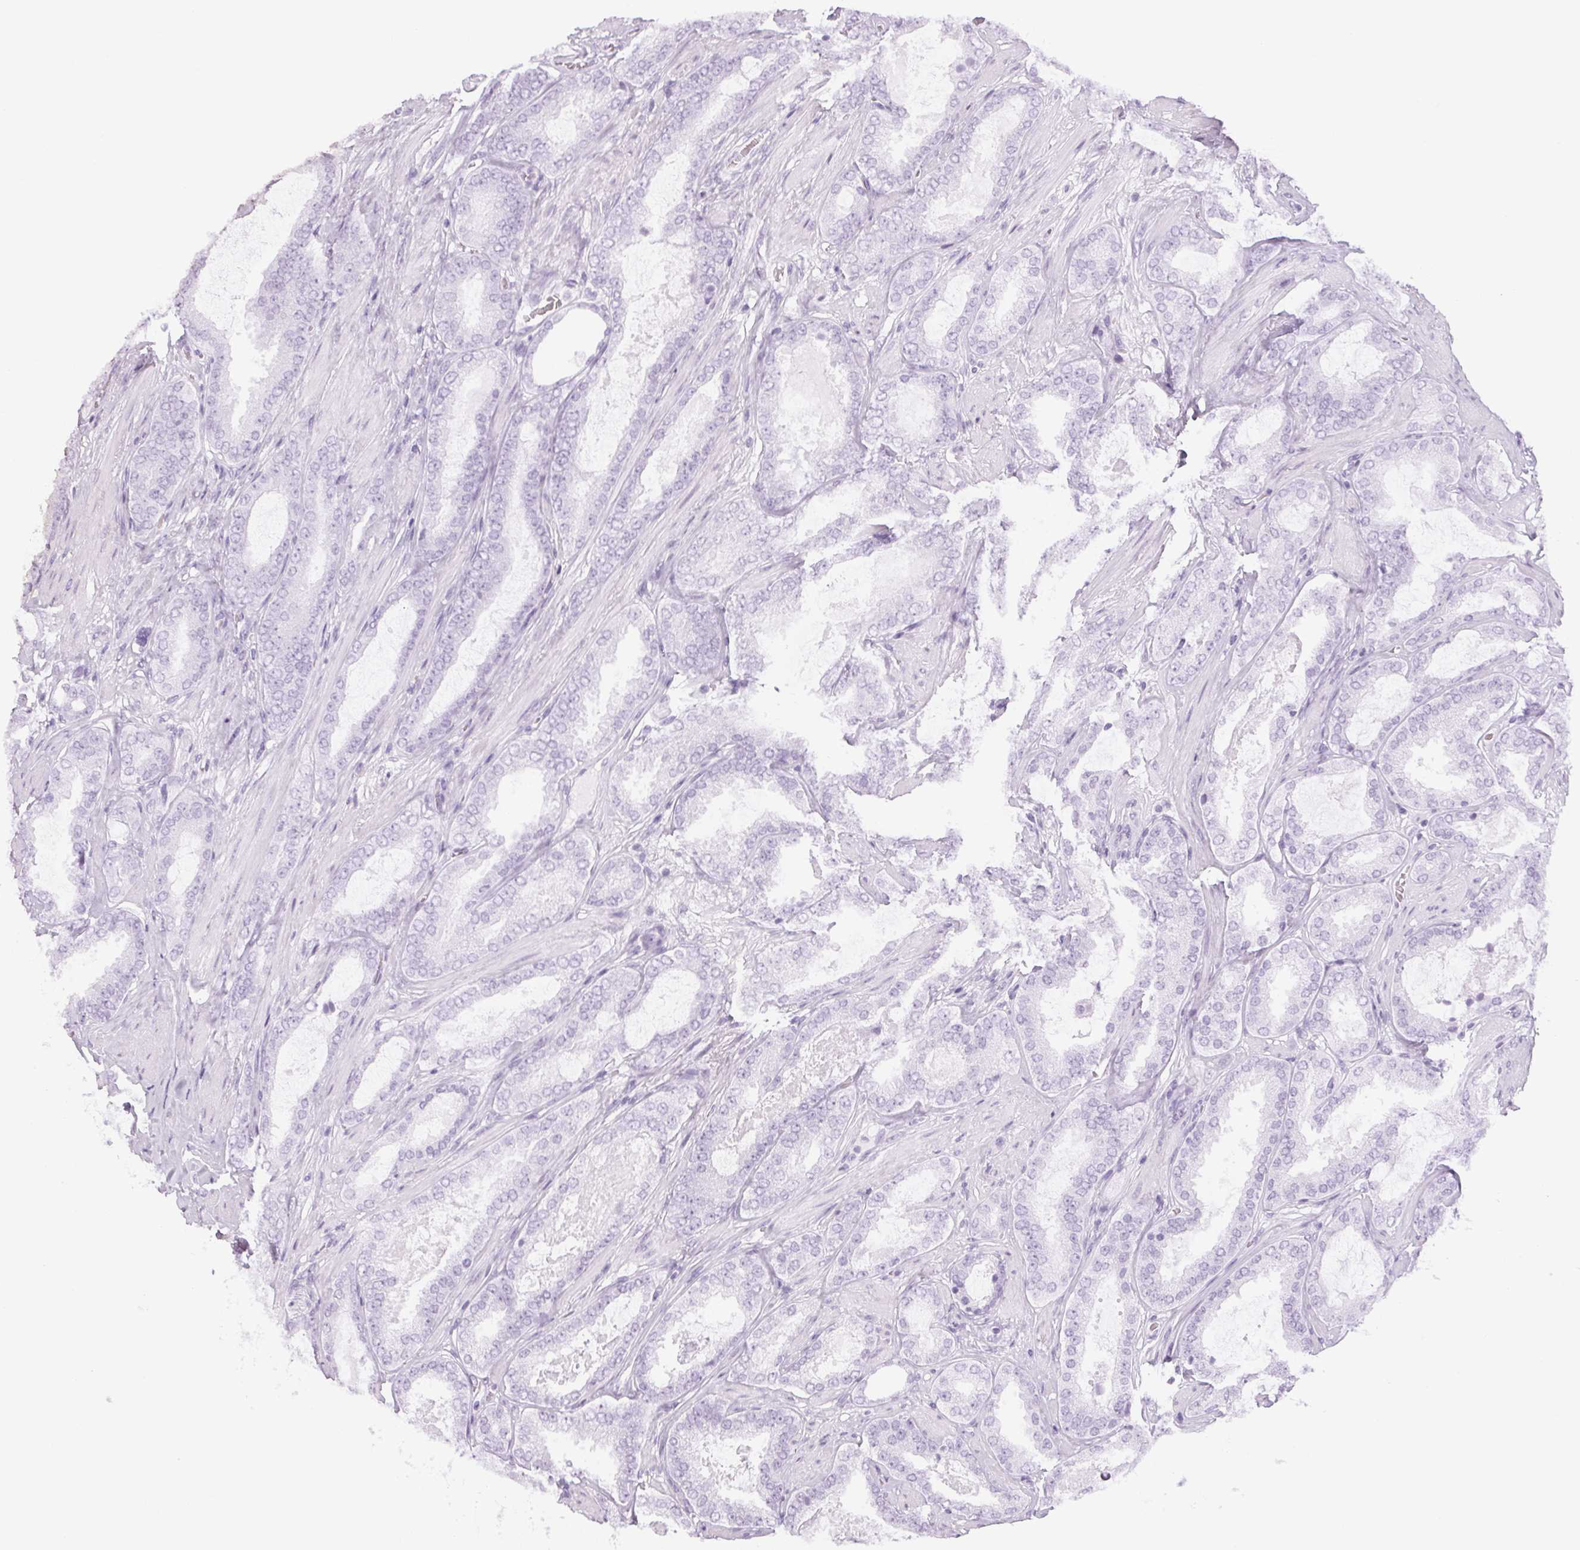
{"staining": {"intensity": "negative", "quantity": "none", "location": "none"}, "tissue": "prostate cancer", "cell_type": "Tumor cells", "image_type": "cancer", "snomed": [{"axis": "morphology", "description": "Adenocarcinoma, High grade"}, {"axis": "topography", "description": "Prostate"}], "caption": "Prostate cancer stained for a protein using immunohistochemistry shows no positivity tumor cells.", "gene": "LTF", "patient": {"sex": "male", "age": 63}}